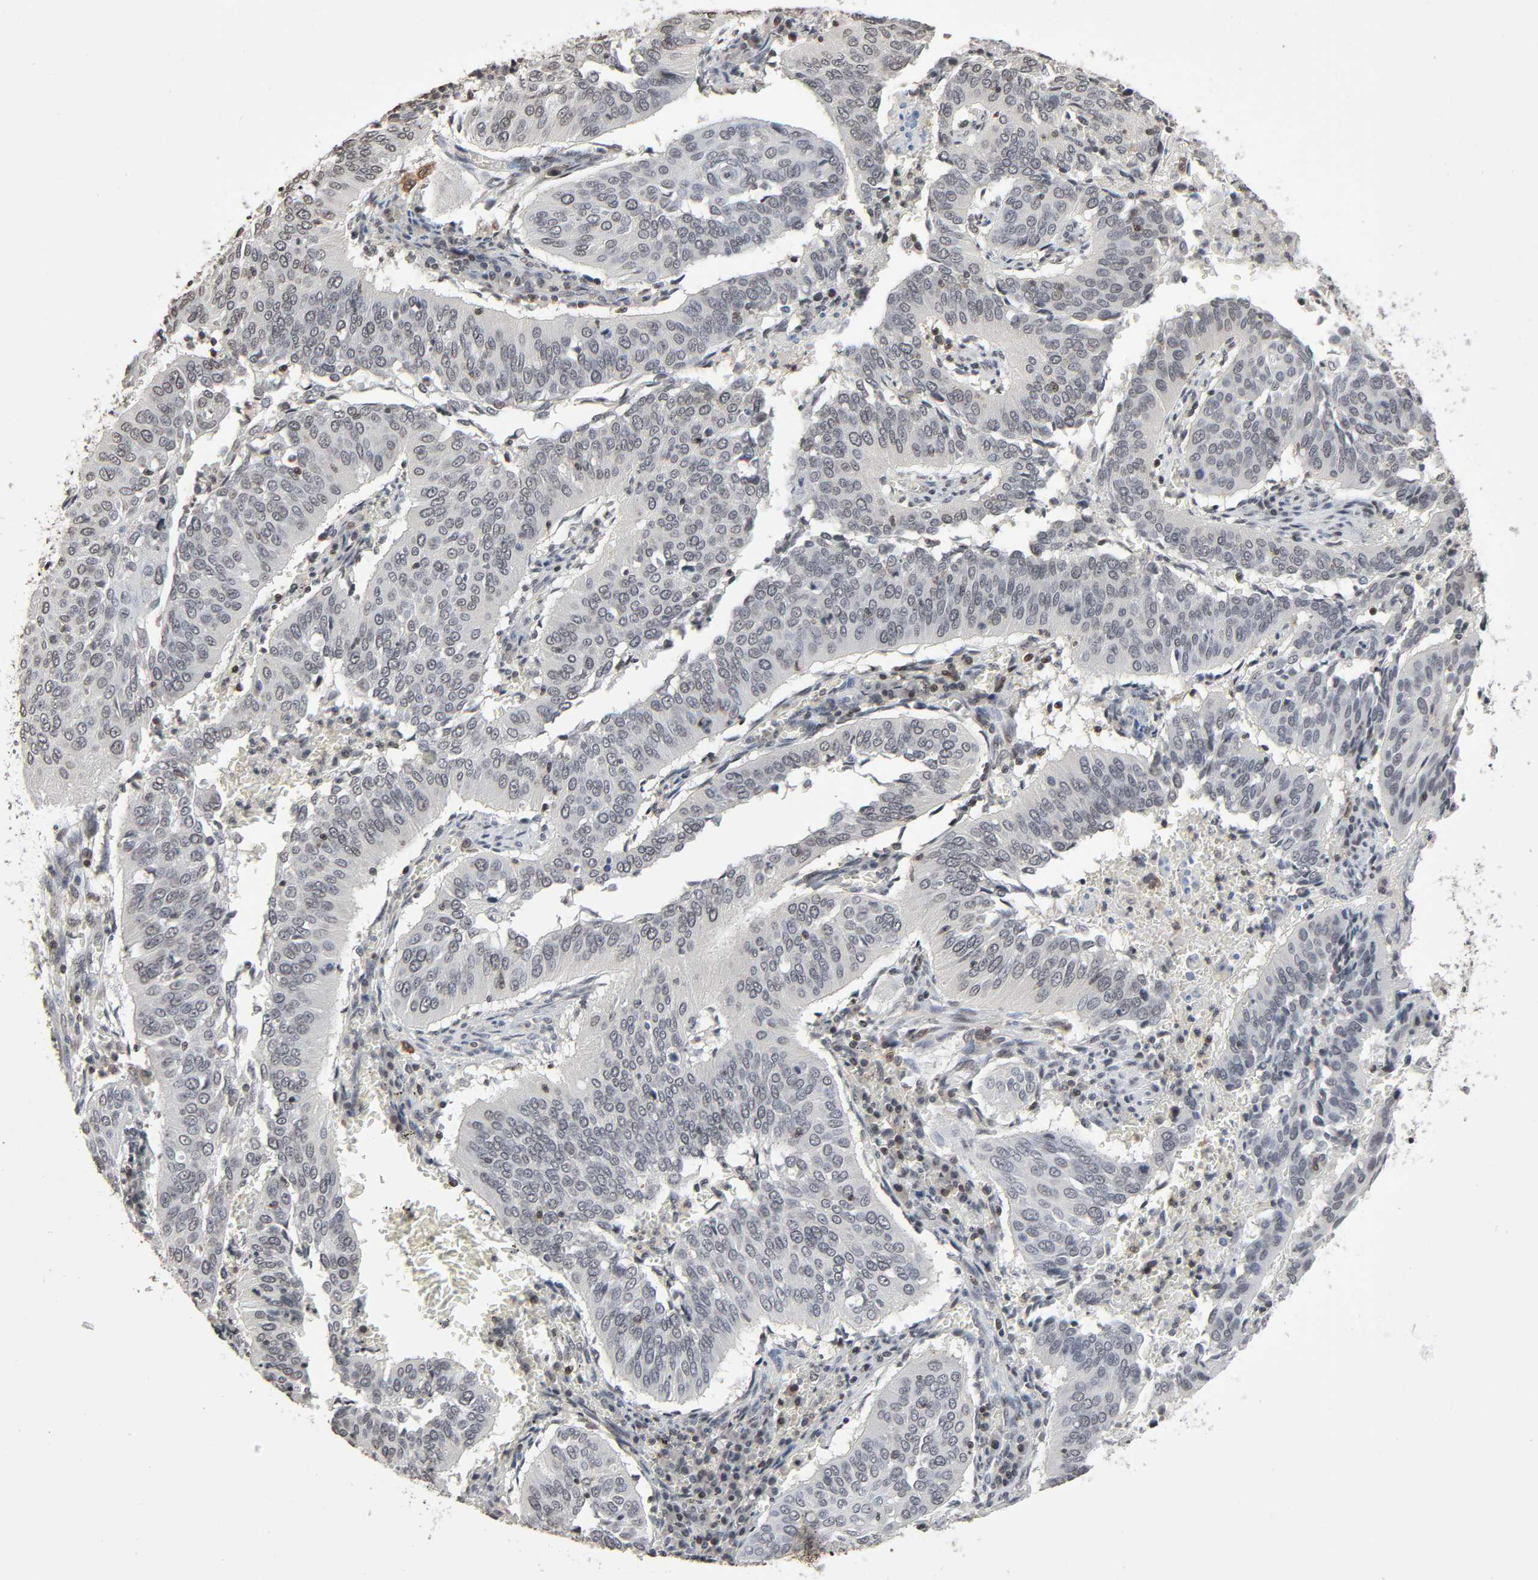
{"staining": {"intensity": "negative", "quantity": "none", "location": "none"}, "tissue": "cervical cancer", "cell_type": "Tumor cells", "image_type": "cancer", "snomed": [{"axis": "morphology", "description": "Squamous cell carcinoma, NOS"}, {"axis": "topography", "description": "Cervix"}], "caption": "Immunohistochemical staining of cervical squamous cell carcinoma displays no significant expression in tumor cells.", "gene": "STK4", "patient": {"sex": "female", "age": 39}}